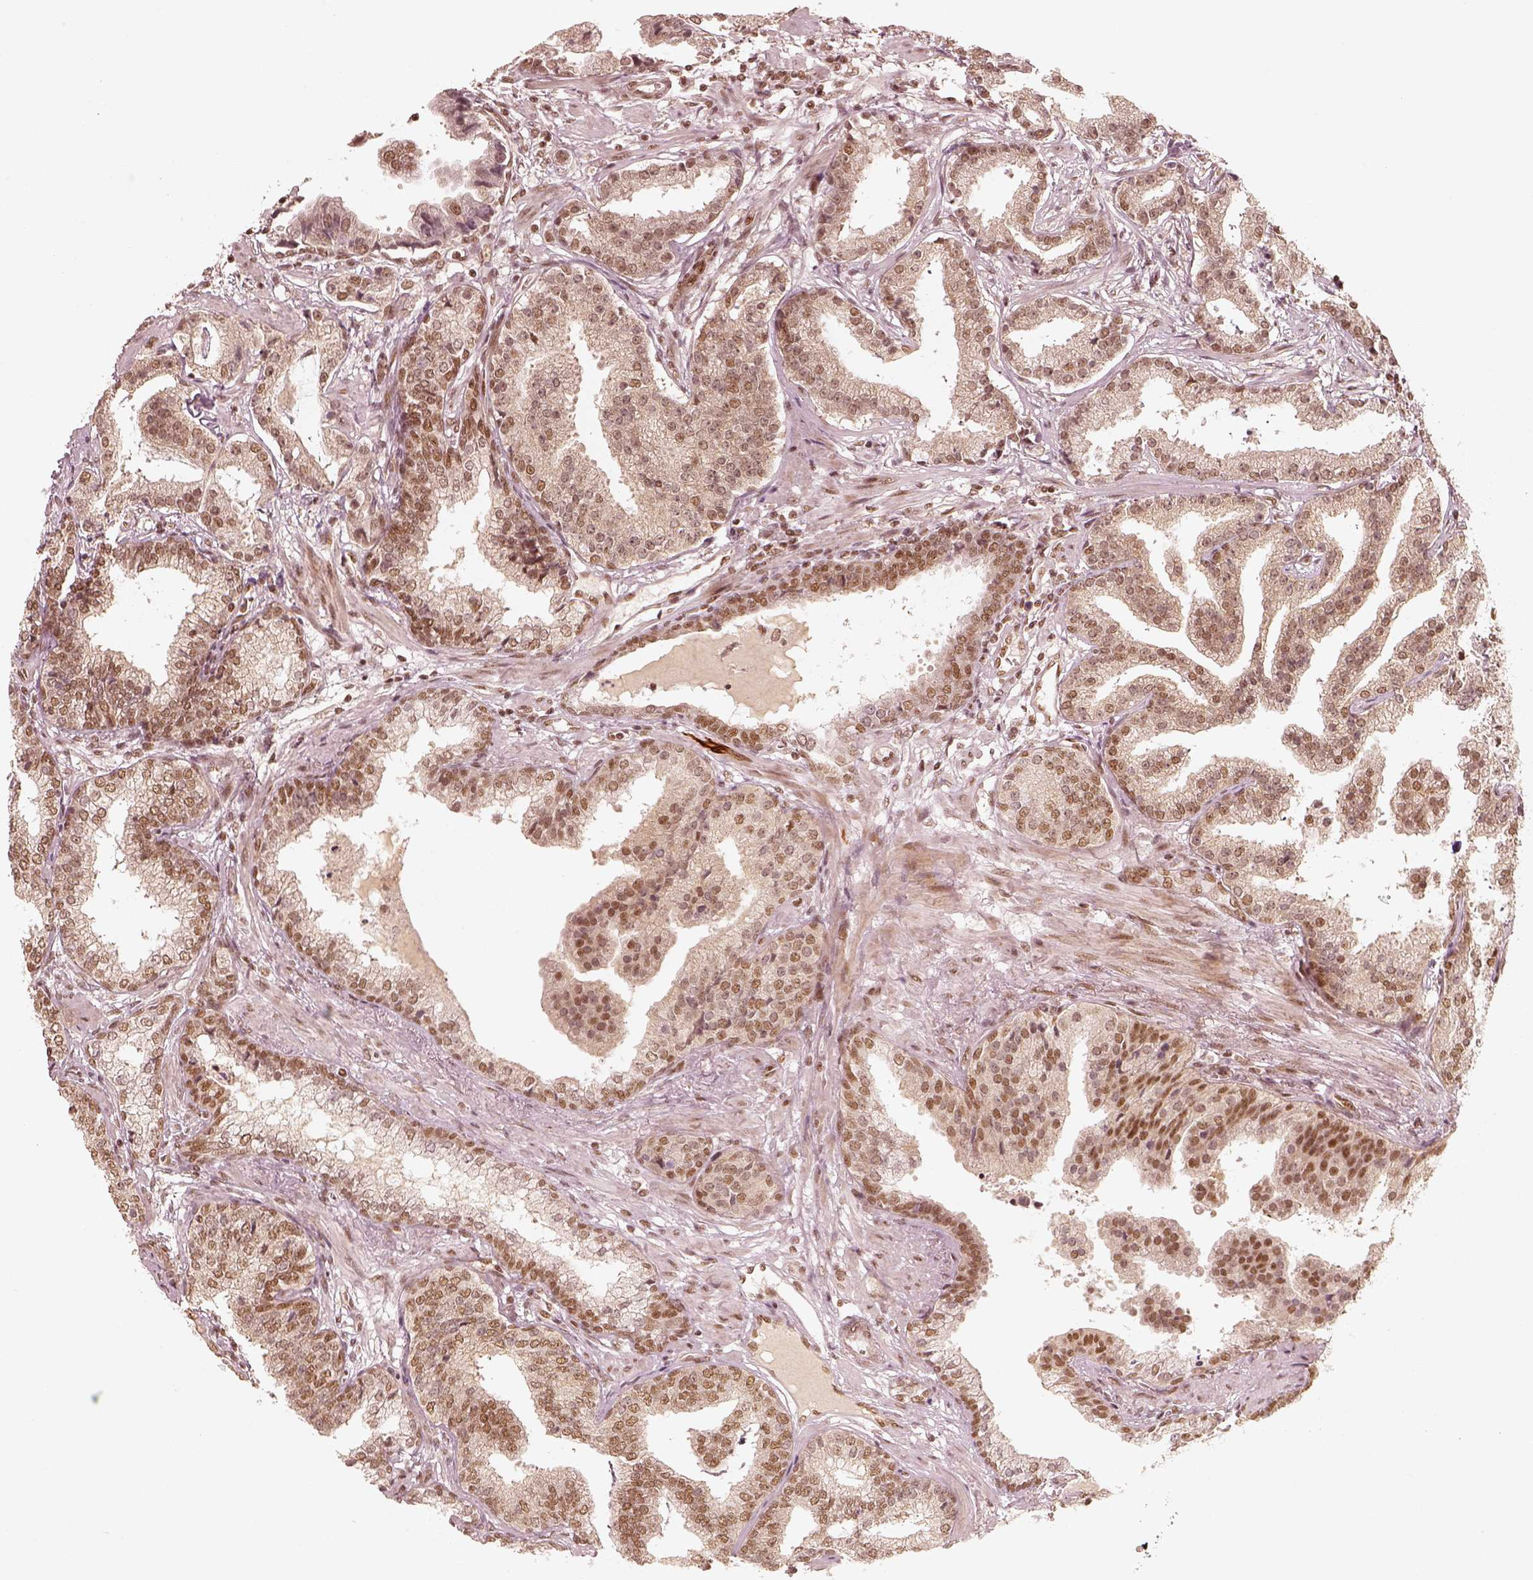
{"staining": {"intensity": "moderate", "quantity": ">75%", "location": "nuclear"}, "tissue": "prostate cancer", "cell_type": "Tumor cells", "image_type": "cancer", "snomed": [{"axis": "morphology", "description": "Adenocarcinoma, NOS"}, {"axis": "topography", "description": "Prostate"}], "caption": "Adenocarcinoma (prostate) stained with a protein marker shows moderate staining in tumor cells.", "gene": "GMEB2", "patient": {"sex": "male", "age": 64}}